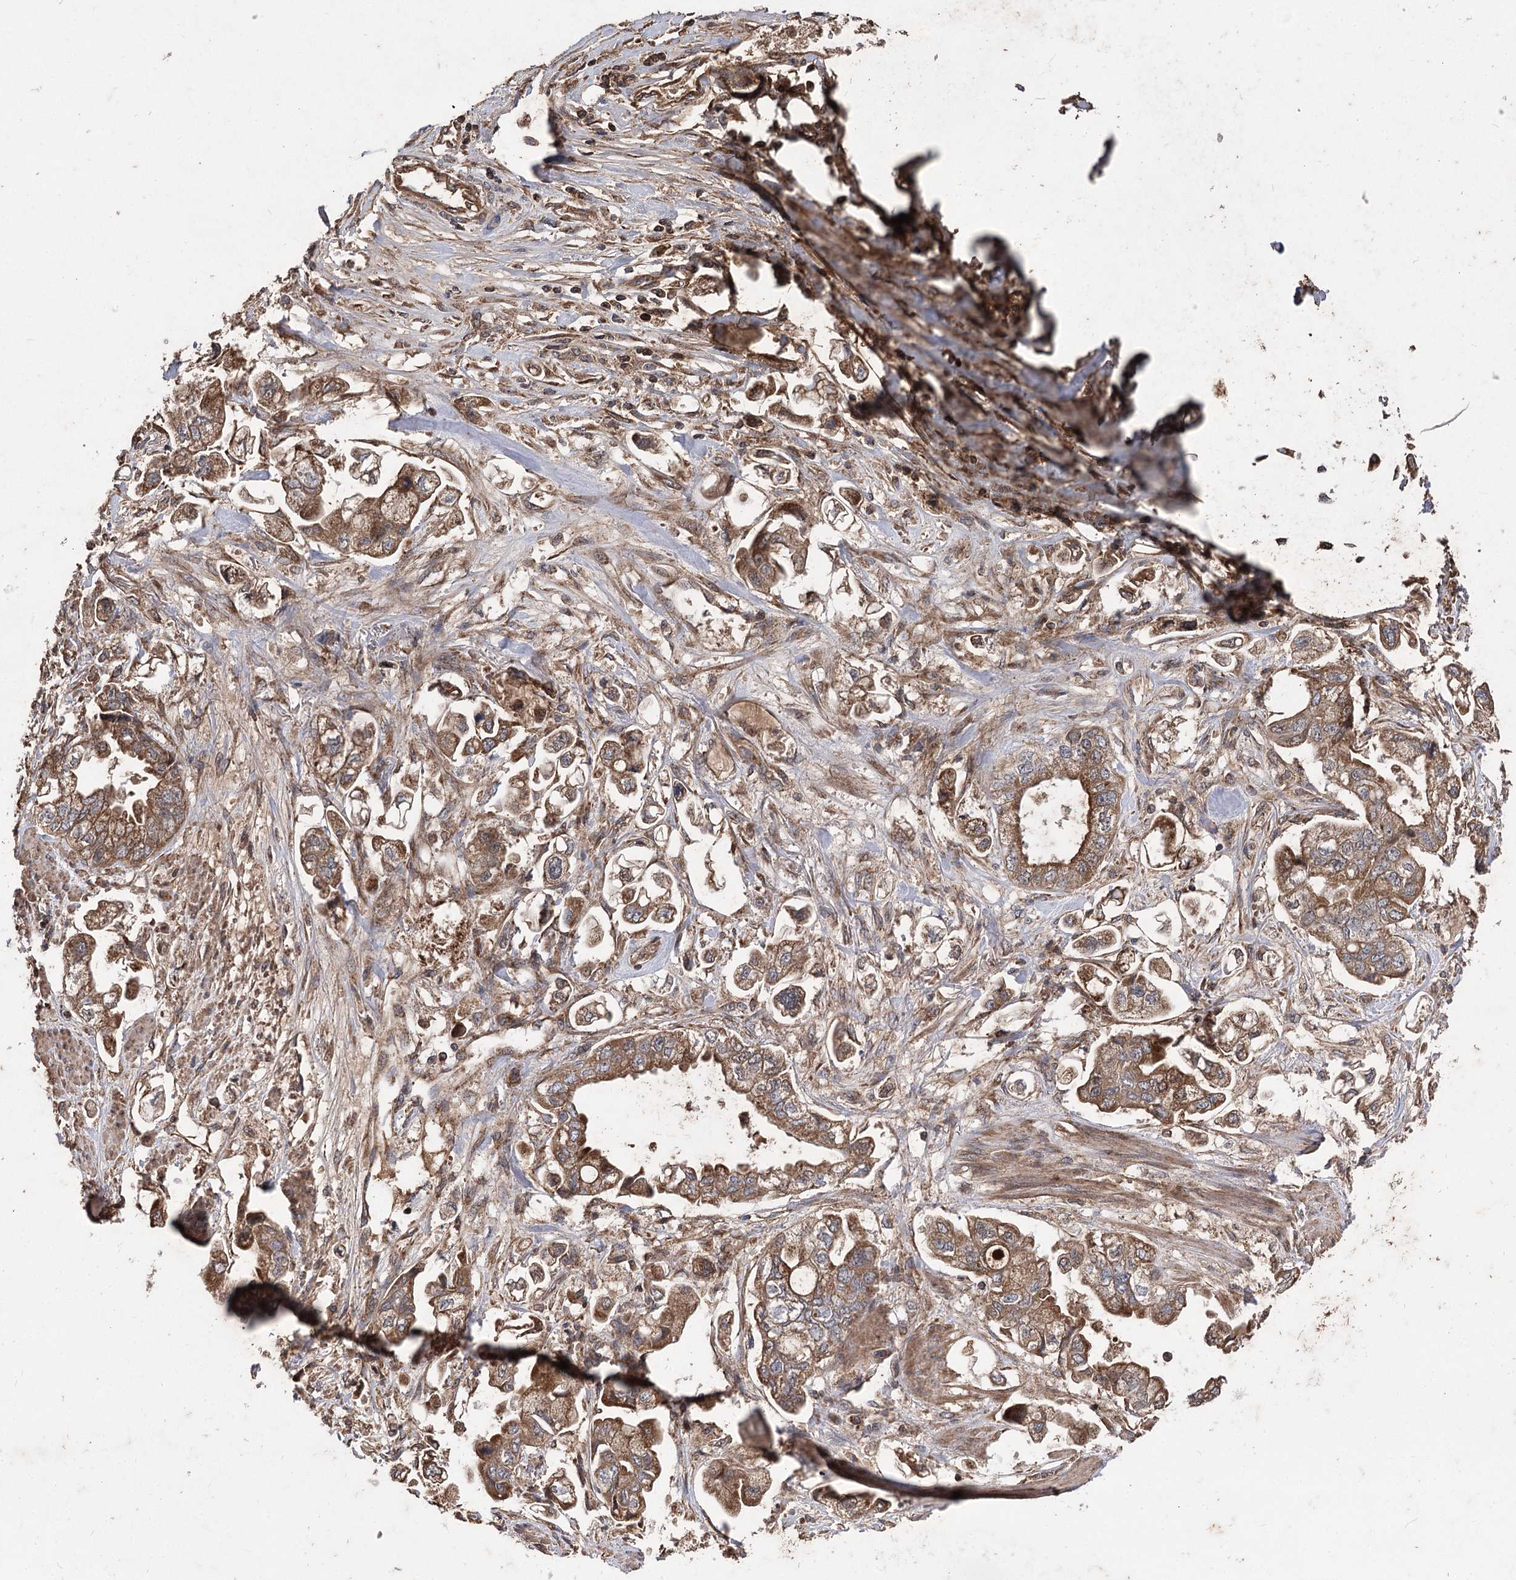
{"staining": {"intensity": "strong", "quantity": ">75%", "location": "cytoplasmic/membranous"}, "tissue": "stomach cancer", "cell_type": "Tumor cells", "image_type": "cancer", "snomed": [{"axis": "morphology", "description": "Adenocarcinoma, NOS"}, {"axis": "topography", "description": "Stomach"}], "caption": "IHC image of stomach cancer stained for a protein (brown), which demonstrates high levels of strong cytoplasmic/membranous staining in about >75% of tumor cells.", "gene": "RASSF3", "patient": {"sex": "male", "age": 62}}